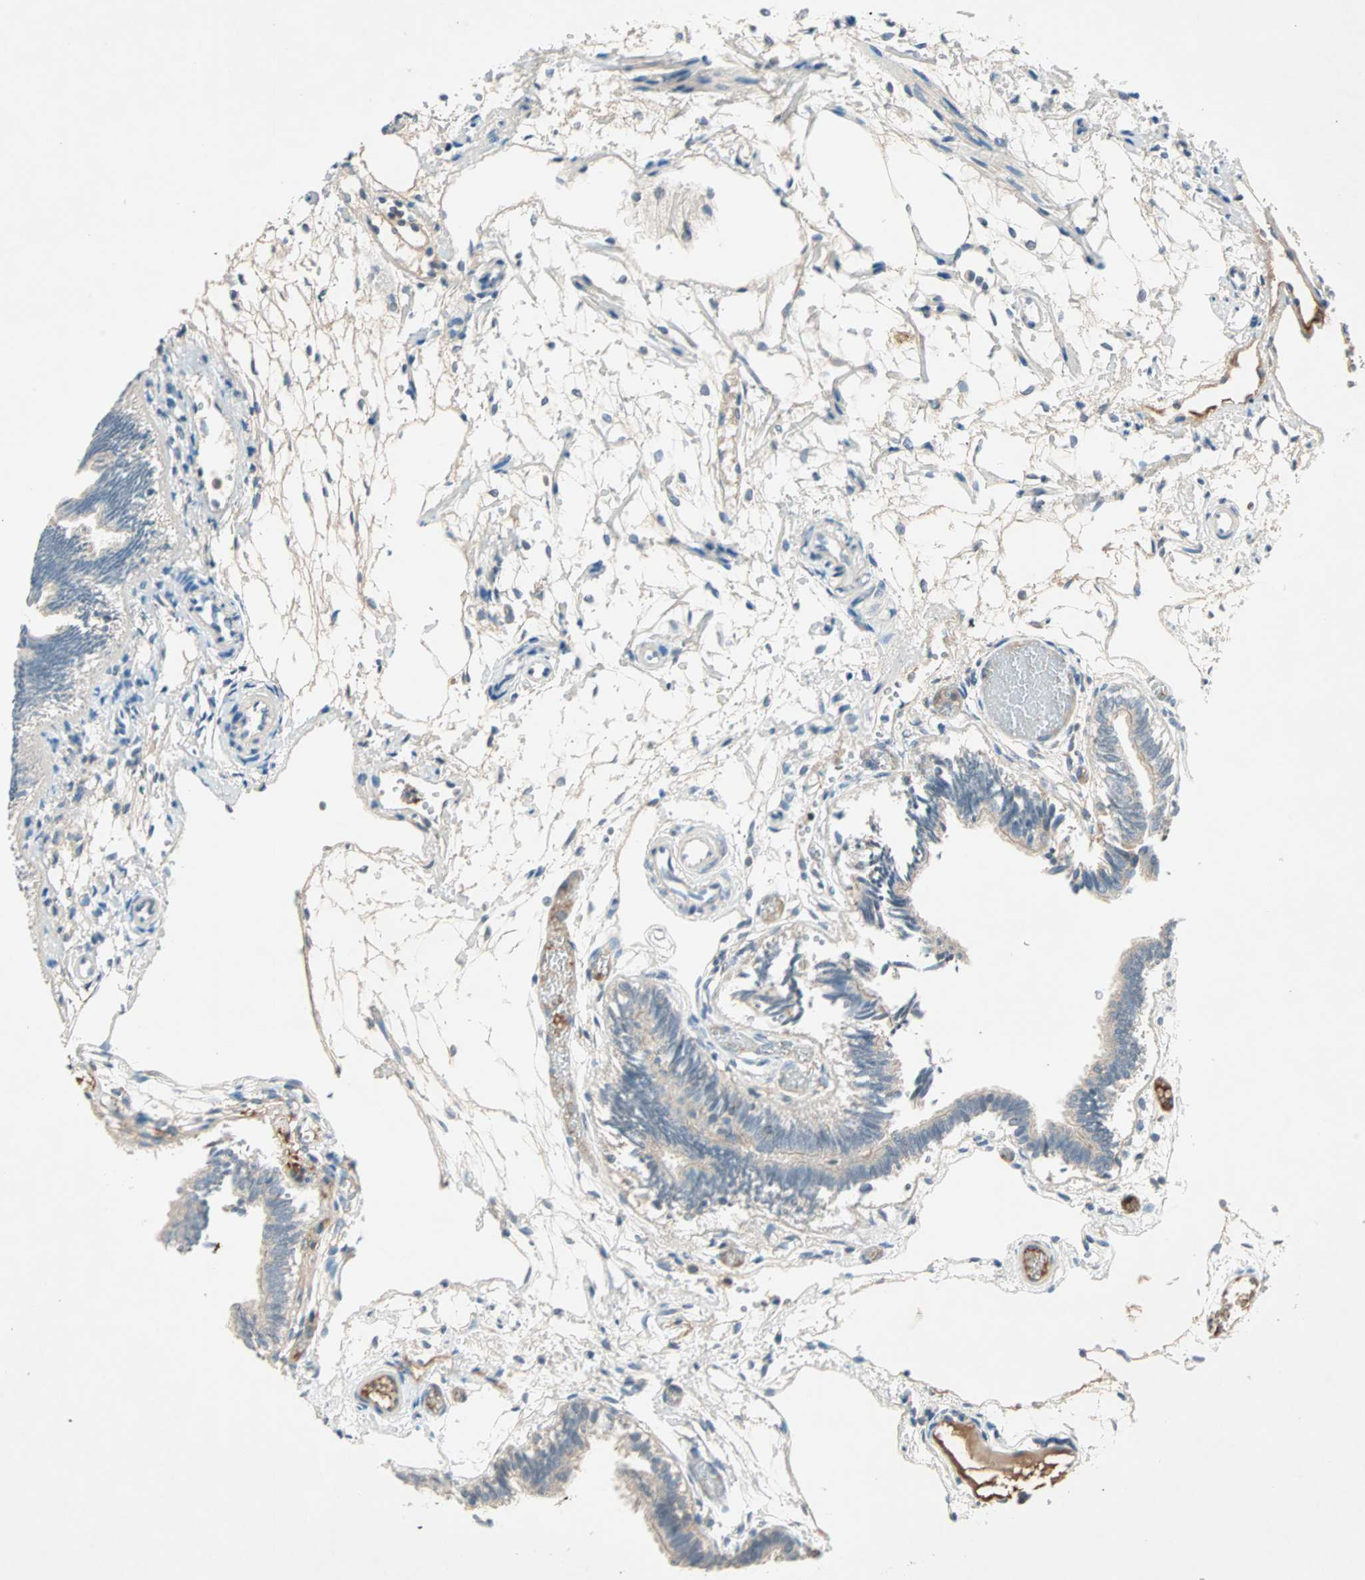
{"staining": {"intensity": "moderate", "quantity": ">75%", "location": "cytoplasmic/membranous"}, "tissue": "fallopian tube", "cell_type": "Glandular cells", "image_type": "normal", "snomed": [{"axis": "morphology", "description": "Normal tissue, NOS"}, {"axis": "topography", "description": "Fallopian tube"}], "caption": "Immunohistochemical staining of normal fallopian tube exhibits moderate cytoplasmic/membranous protein expression in about >75% of glandular cells.", "gene": "TEC", "patient": {"sex": "female", "age": 29}}